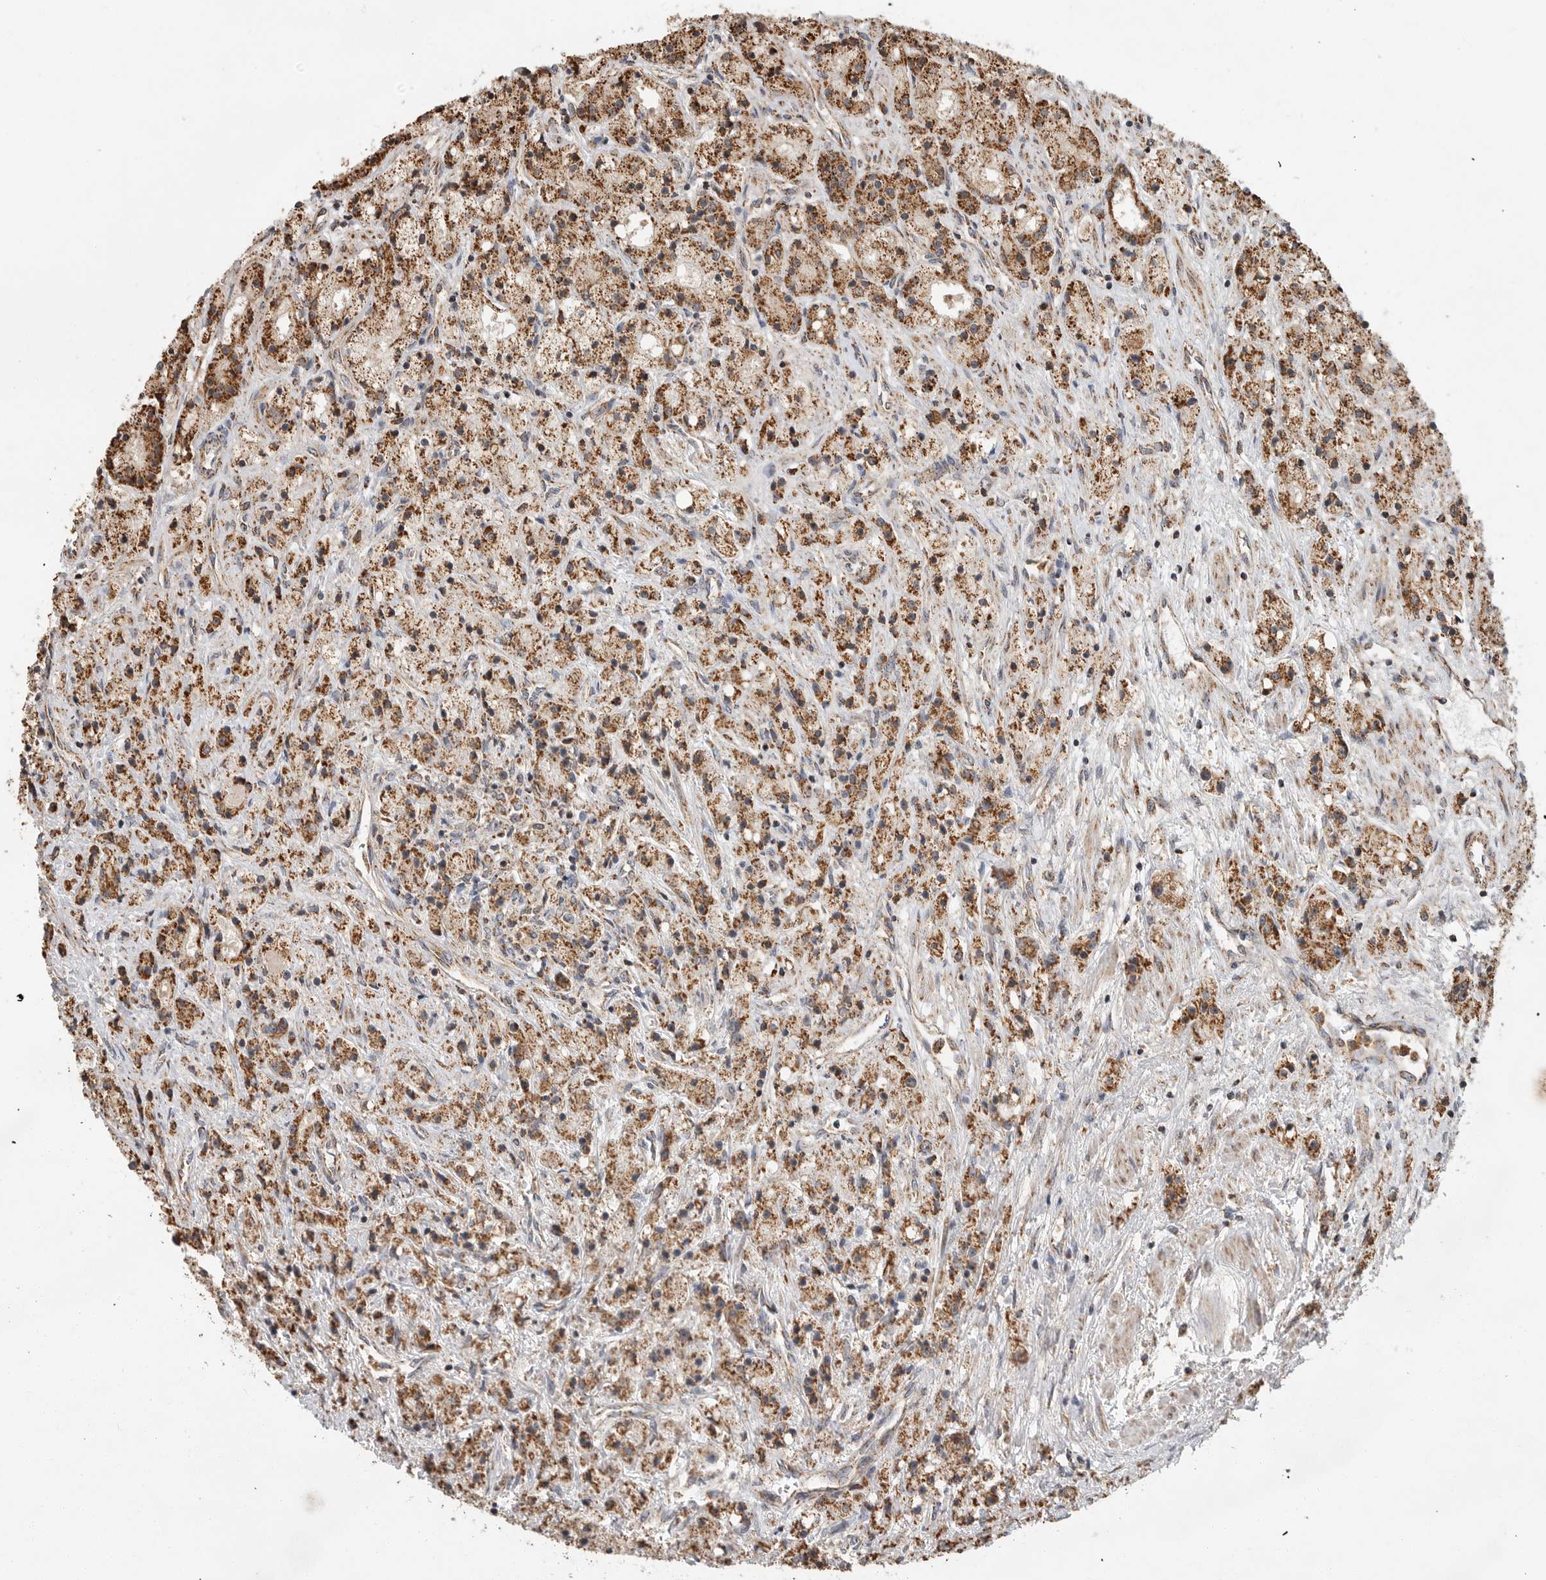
{"staining": {"intensity": "moderate", "quantity": ">75%", "location": "cytoplasmic/membranous"}, "tissue": "prostate cancer", "cell_type": "Tumor cells", "image_type": "cancer", "snomed": [{"axis": "morphology", "description": "Adenocarcinoma, High grade"}, {"axis": "topography", "description": "Prostate"}], "caption": "Brown immunohistochemical staining in prostate adenocarcinoma (high-grade) exhibits moderate cytoplasmic/membranous positivity in approximately >75% of tumor cells.", "gene": "GCNT2", "patient": {"sex": "male", "age": 60}}